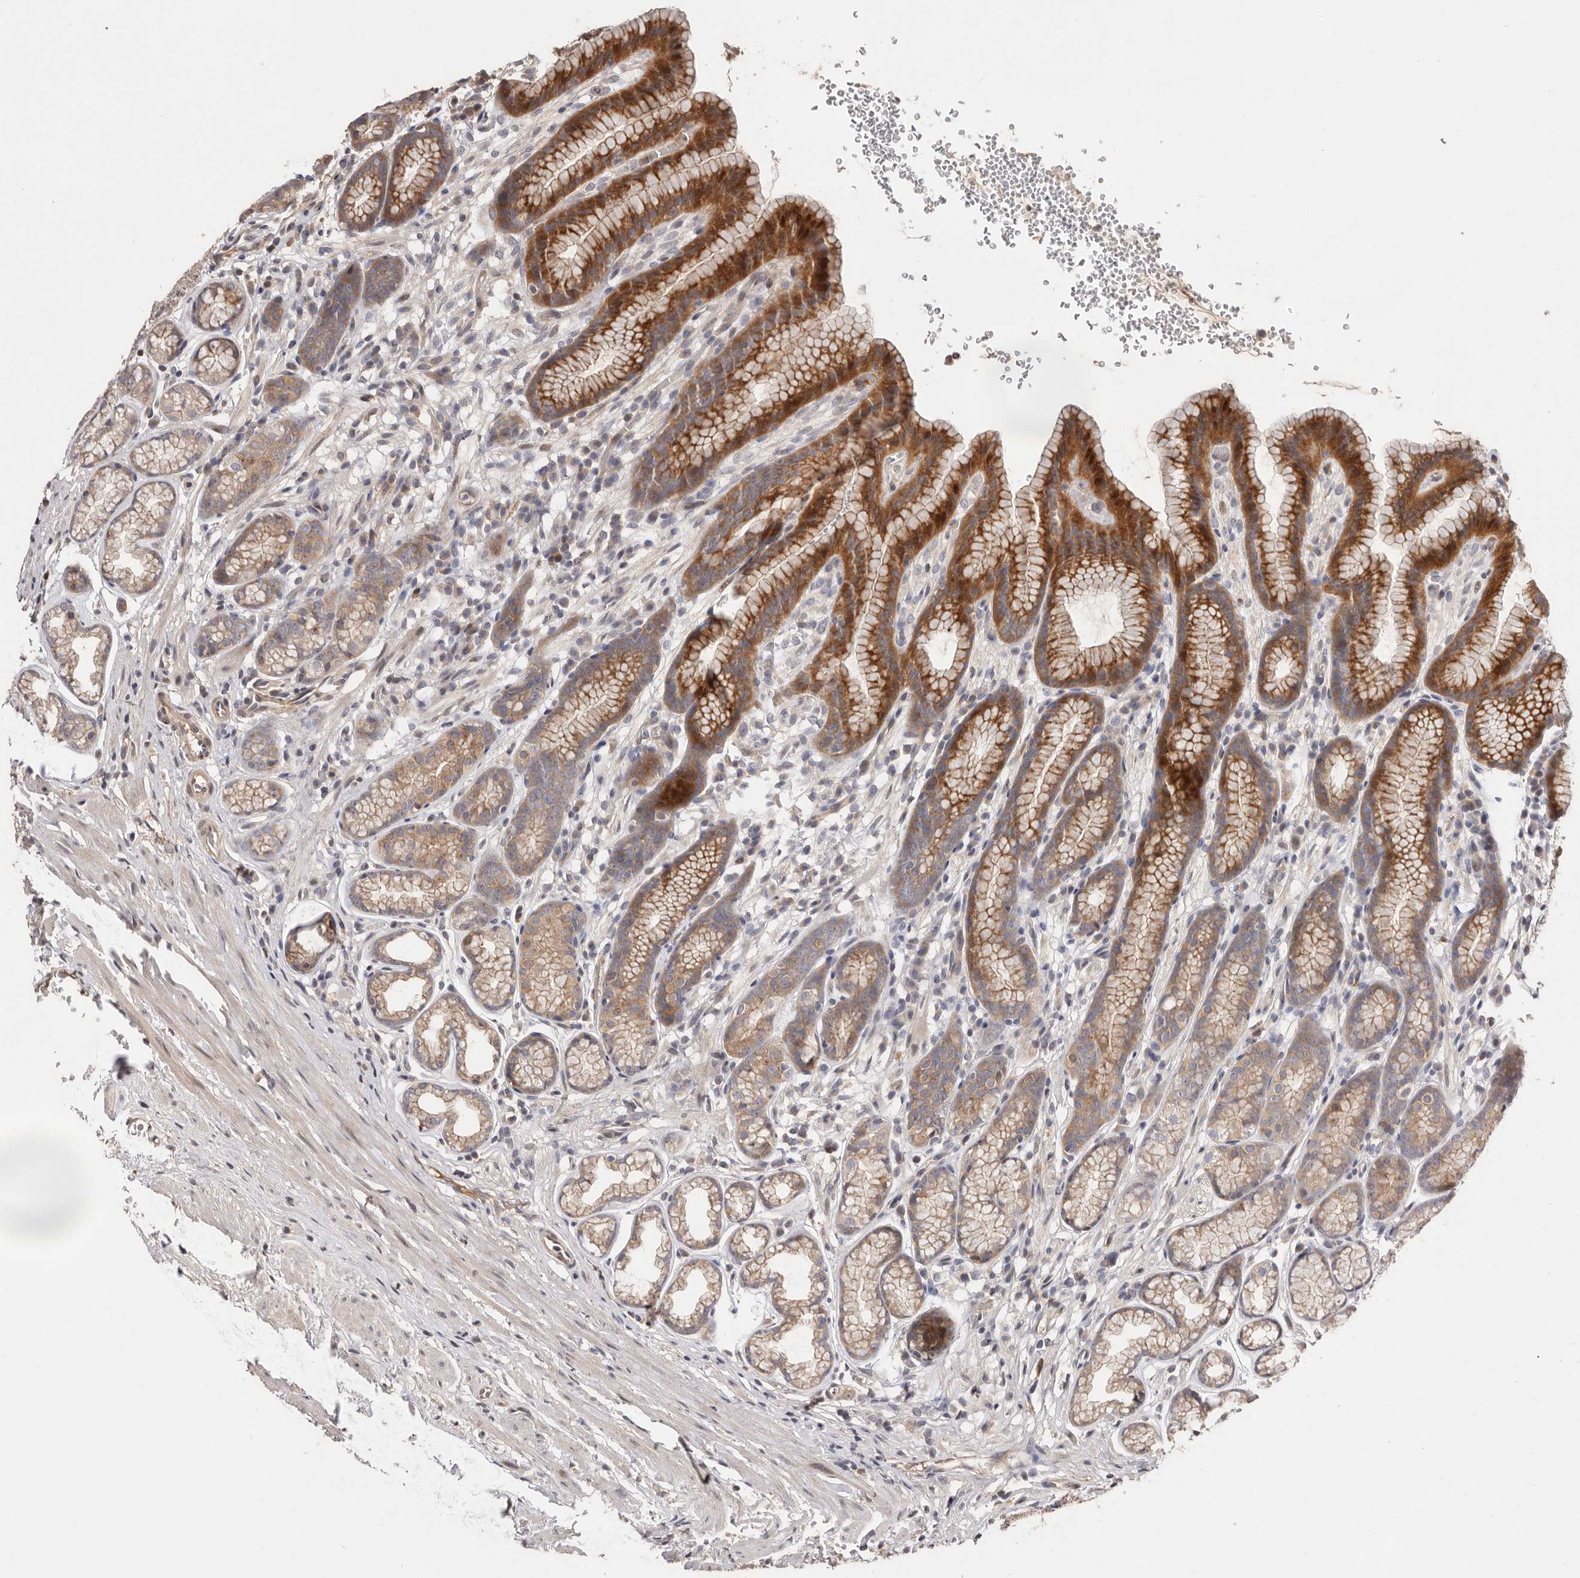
{"staining": {"intensity": "strong", "quantity": "<25%", "location": "cytoplasmic/membranous,nuclear"}, "tissue": "stomach", "cell_type": "Glandular cells", "image_type": "normal", "snomed": [{"axis": "morphology", "description": "Normal tissue, NOS"}, {"axis": "topography", "description": "Stomach"}], "caption": "Glandular cells show strong cytoplasmic/membranous,nuclear expression in approximately <25% of cells in benign stomach. The staining is performed using DAB brown chromogen to label protein expression. The nuclei are counter-stained blue using hematoxylin.", "gene": "DOP1A", "patient": {"sex": "male", "age": 42}}